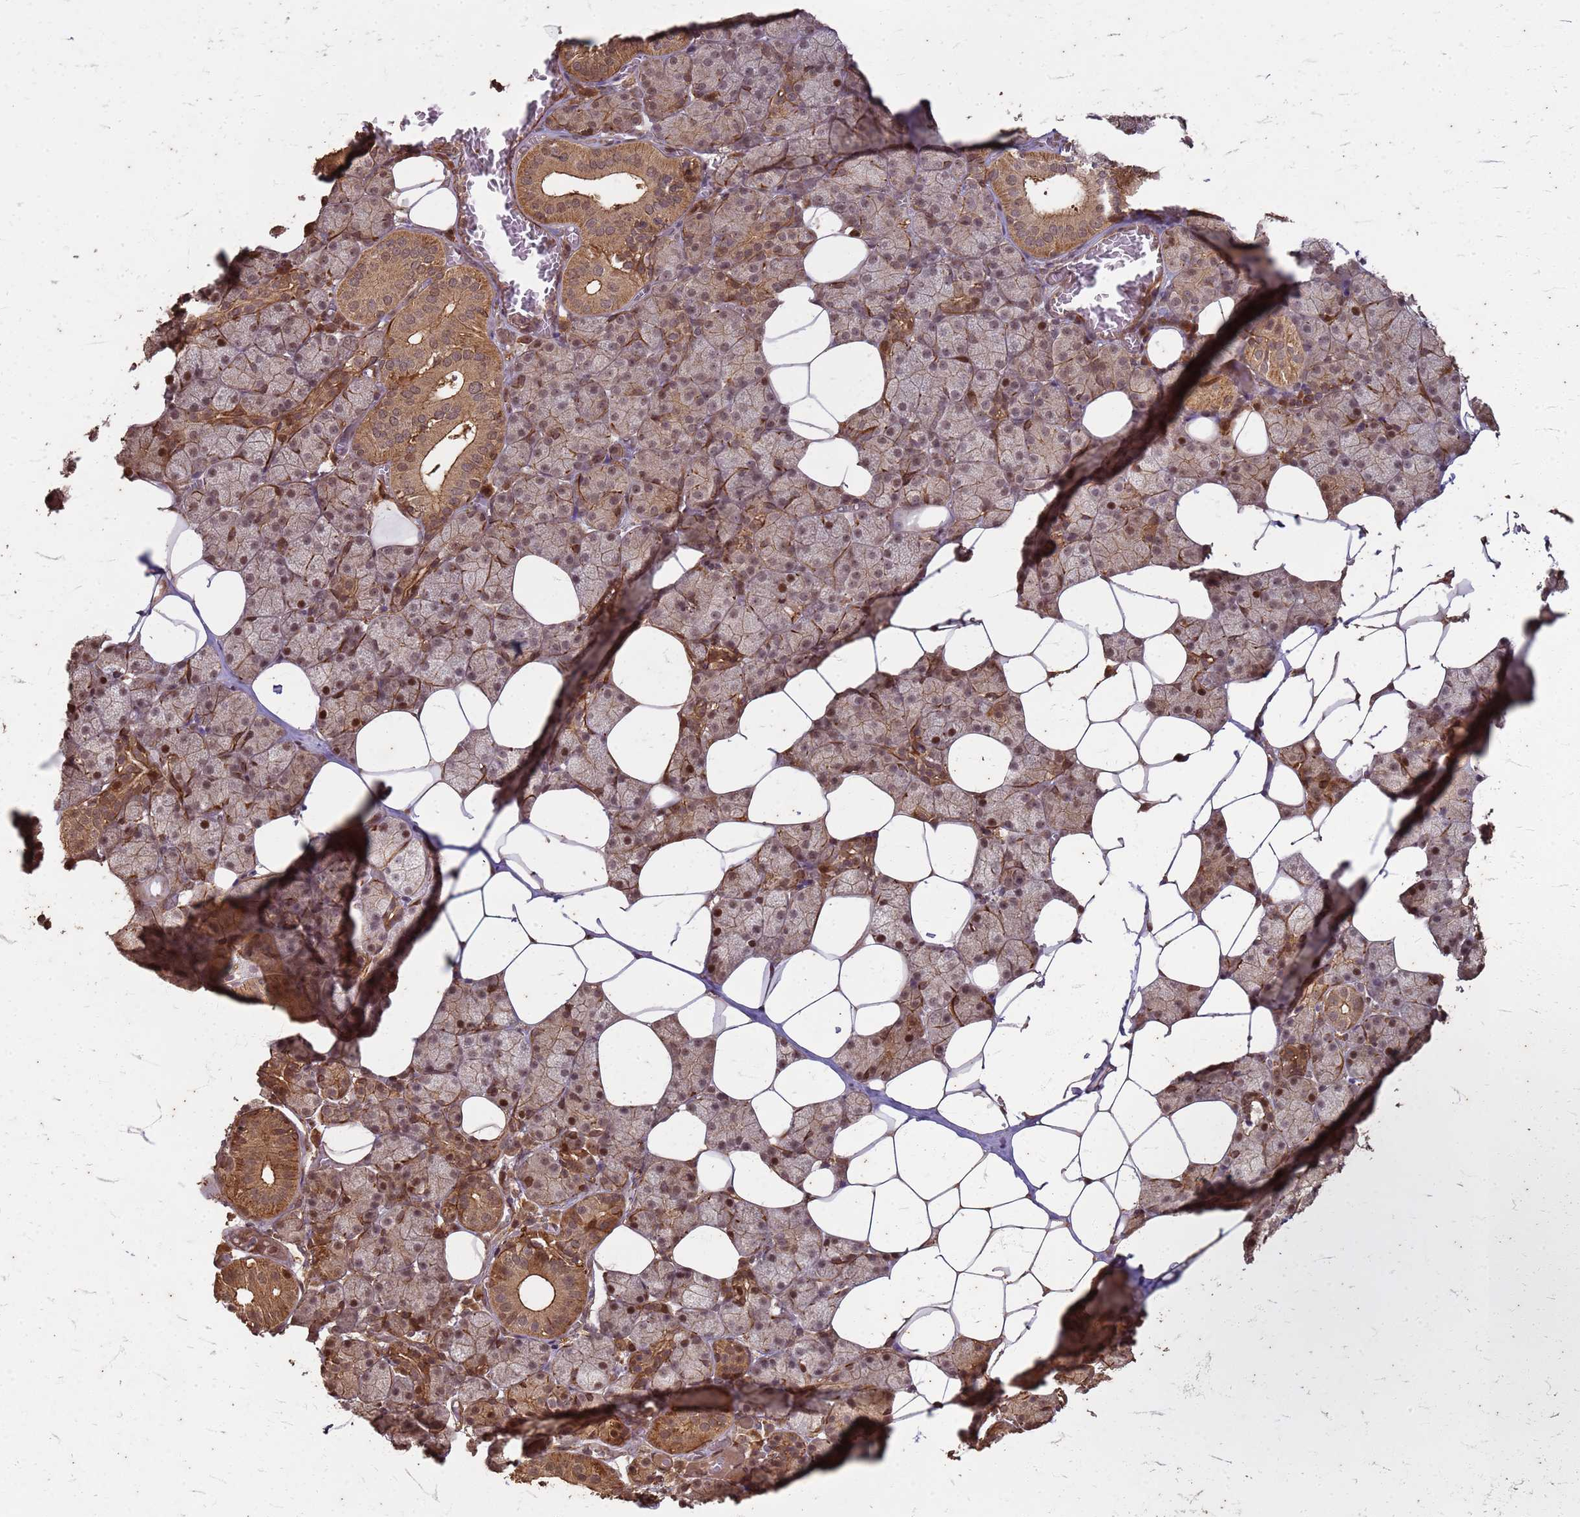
{"staining": {"intensity": "moderate", "quantity": "25%-75%", "location": "cytoplasmic/membranous,nuclear"}, "tissue": "salivary gland", "cell_type": "Glandular cells", "image_type": "normal", "snomed": [{"axis": "morphology", "description": "Normal tissue, NOS"}, {"axis": "topography", "description": "Salivary gland"}], "caption": "A brown stain labels moderate cytoplasmic/membranous,nuclear staining of a protein in glandular cells of benign salivary gland.", "gene": "KIF26A", "patient": {"sex": "female", "age": 33}}